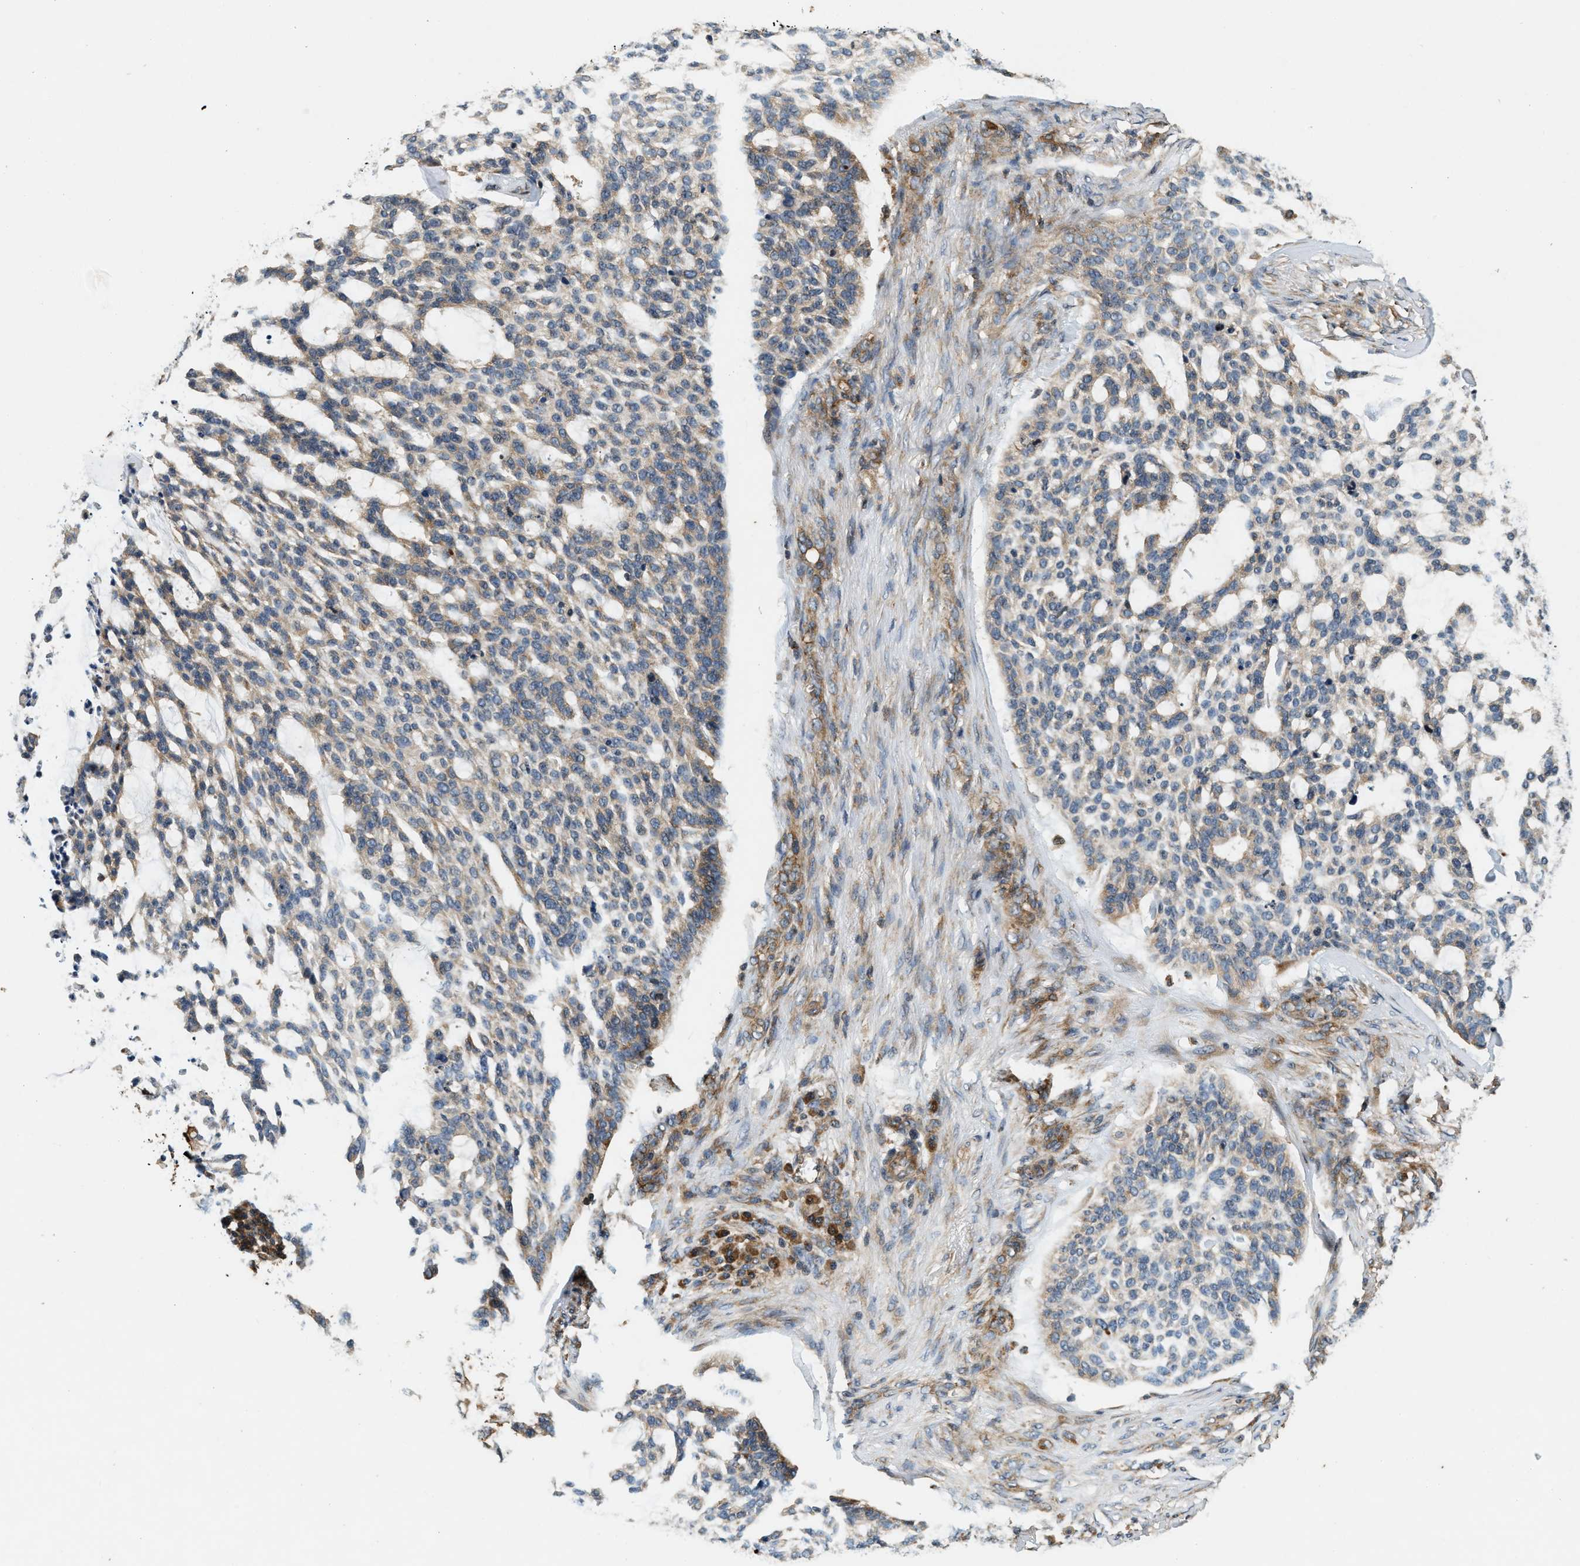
{"staining": {"intensity": "weak", "quantity": "25%-75%", "location": "cytoplasmic/membranous"}, "tissue": "skin cancer", "cell_type": "Tumor cells", "image_type": "cancer", "snomed": [{"axis": "morphology", "description": "Basal cell carcinoma"}, {"axis": "topography", "description": "Skin"}], "caption": "Immunohistochemistry (DAB) staining of human skin cancer demonstrates weak cytoplasmic/membranous protein staining in approximately 25%-75% of tumor cells.", "gene": "SAMD9", "patient": {"sex": "female", "age": 64}}